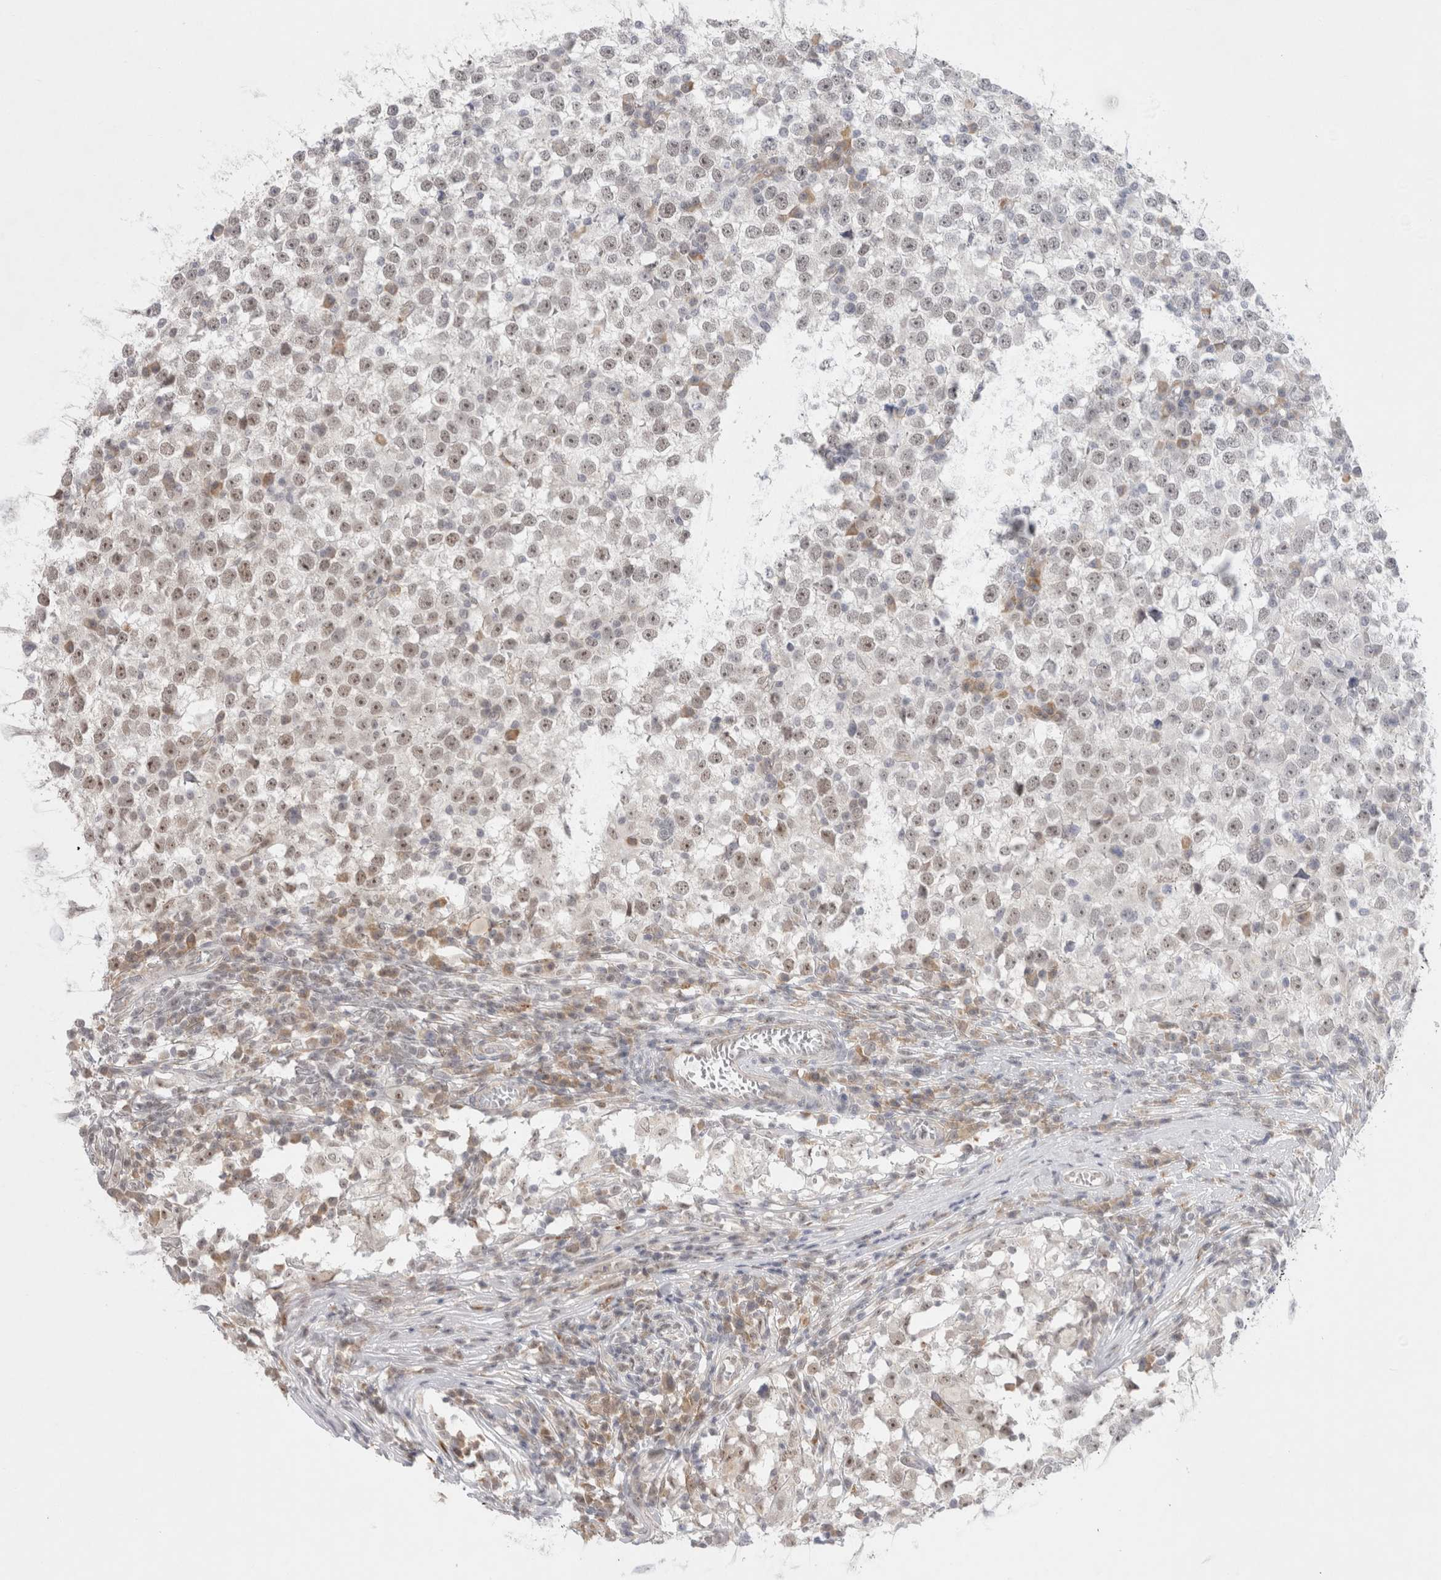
{"staining": {"intensity": "weak", "quantity": "25%-75%", "location": "nuclear"}, "tissue": "testis cancer", "cell_type": "Tumor cells", "image_type": "cancer", "snomed": [{"axis": "morphology", "description": "Seminoma, NOS"}, {"axis": "topography", "description": "Testis"}], "caption": "Brown immunohistochemical staining in testis seminoma demonstrates weak nuclear expression in about 25%-75% of tumor cells.", "gene": "TRMT1L", "patient": {"sex": "male", "age": 65}}